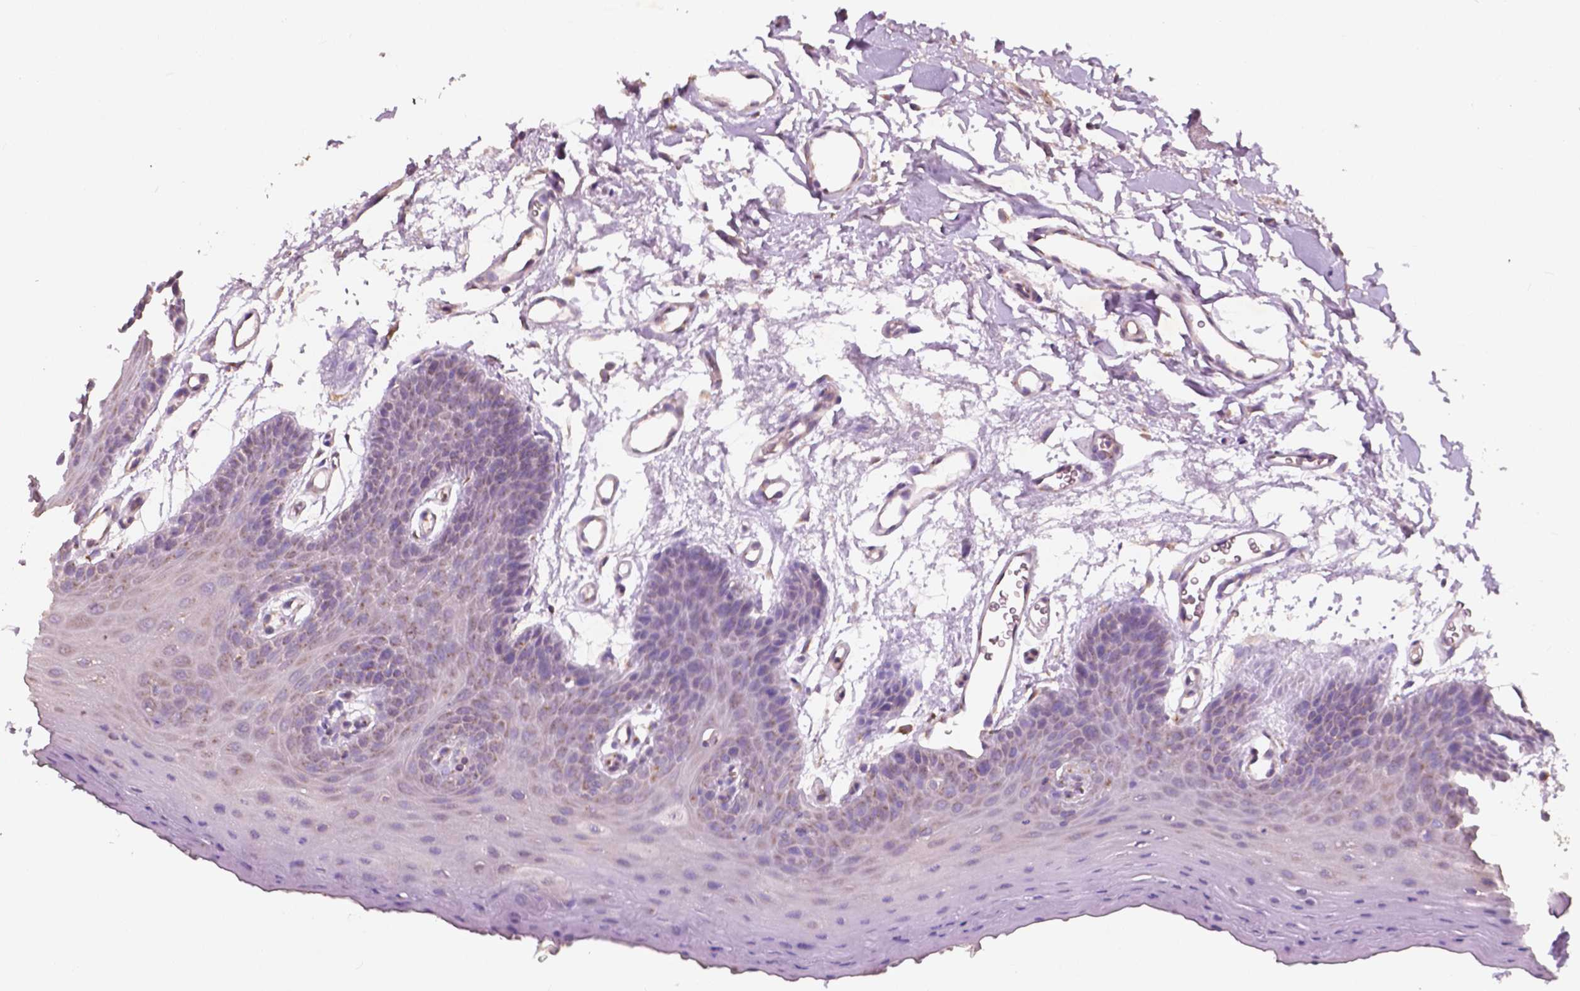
{"staining": {"intensity": "weak", "quantity": "<25%", "location": "cytoplasmic/membranous"}, "tissue": "oral mucosa", "cell_type": "Squamous epithelial cells", "image_type": "normal", "snomed": [{"axis": "morphology", "description": "Normal tissue, NOS"}, {"axis": "morphology", "description": "Squamous cell carcinoma, NOS"}, {"axis": "topography", "description": "Oral tissue"}, {"axis": "topography", "description": "Head-Neck"}], "caption": "The micrograph demonstrates no staining of squamous epithelial cells in unremarkable oral mucosa. (Stains: DAB immunohistochemistry (IHC) with hematoxylin counter stain, Microscopy: brightfield microscopy at high magnification).", "gene": "CHPT1", "patient": {"sex": "female", "age": 50}}